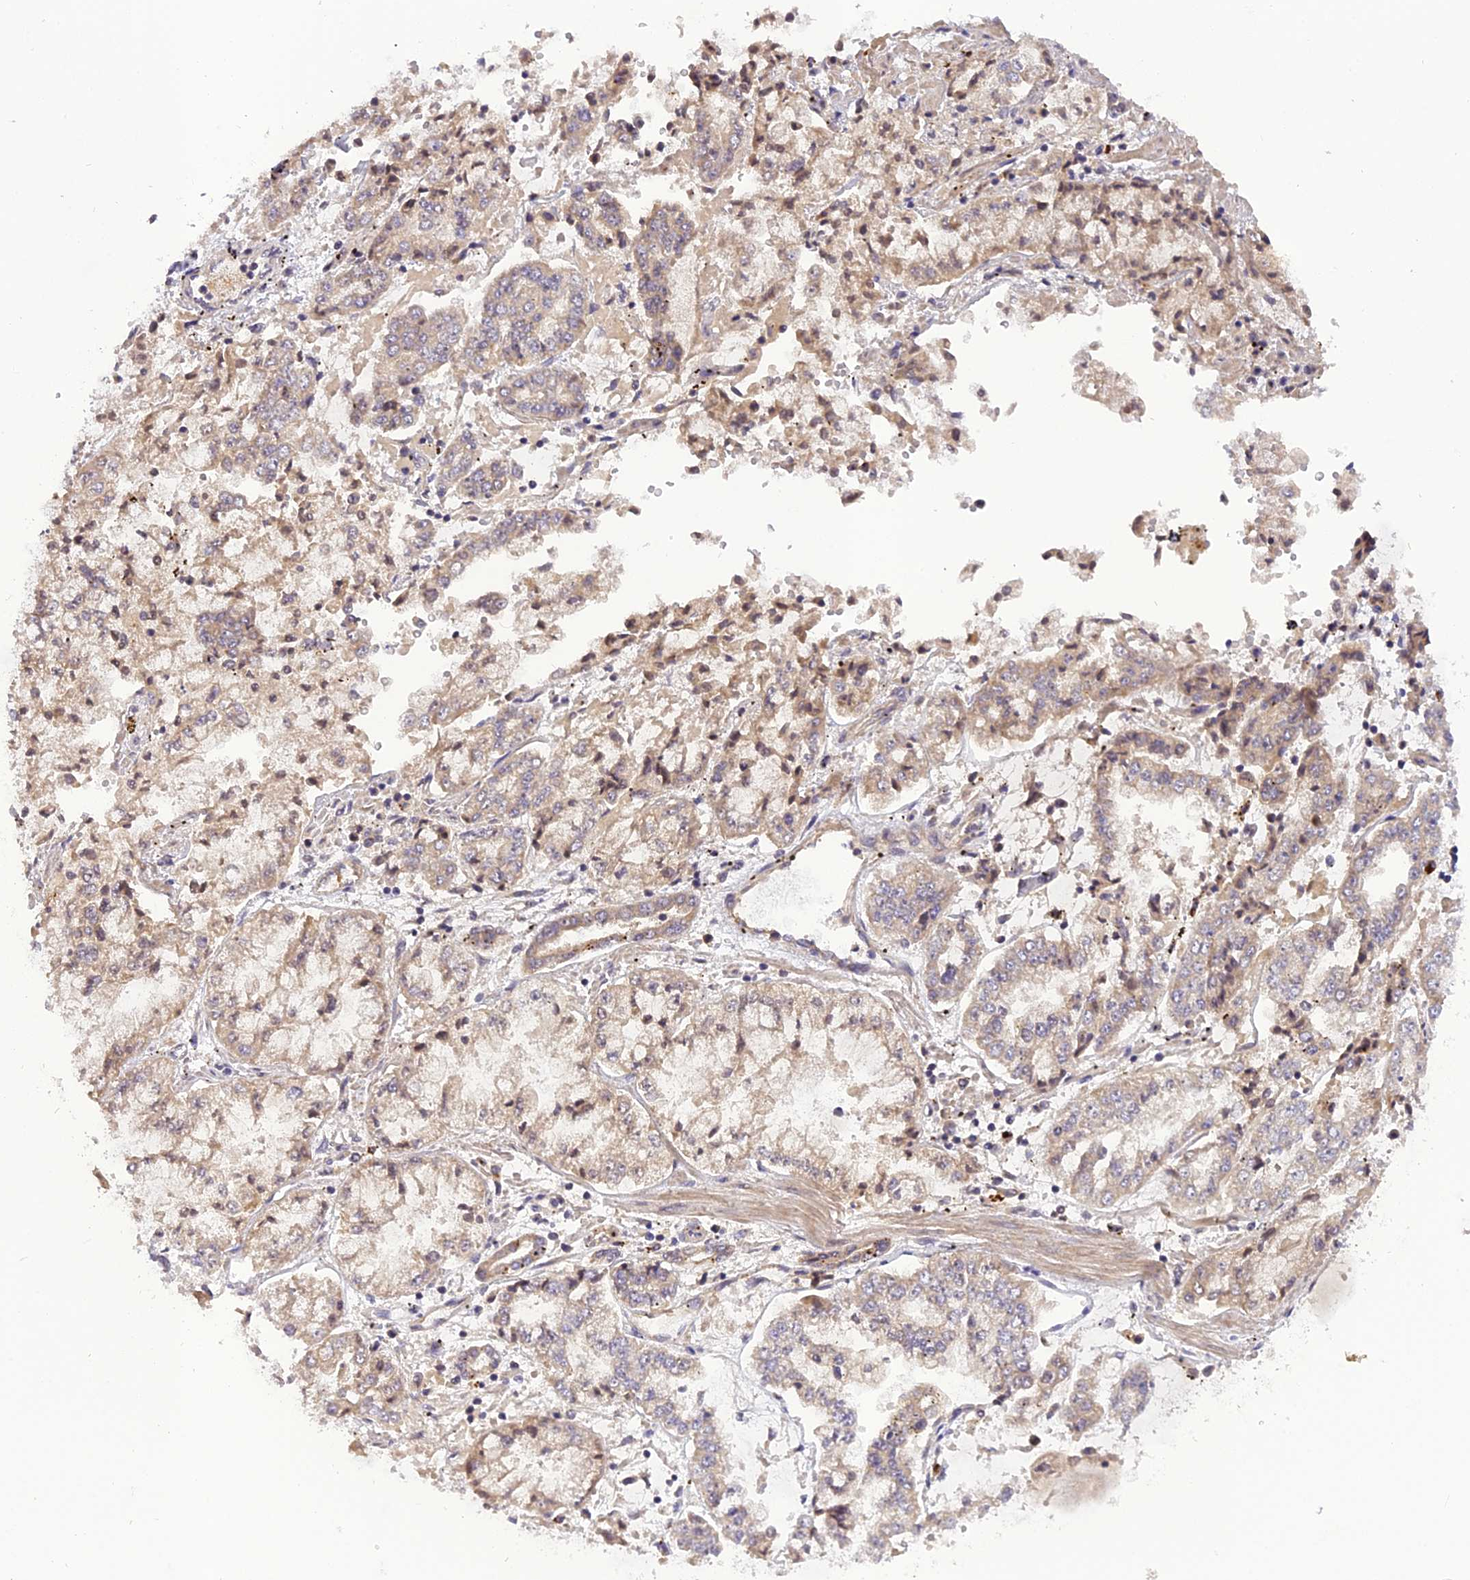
{"staining": {"intensity": "weak", "quantity": "25%-75%", "location": "cytoplasmic/membranous"}, "tissue": "stomach cancer", "cell_type": "Tumor cells", "image_type": "cancer", "snomed": [{"axis": "morphology", "description": "Adenocarcinoma, NOS"}, {"axis": "topography", "description": "Stomach"}], "caption": "Approximately 25%-75% of tumor cells in human stomach cancer (adenocarcinoma) exhibit weak cytoplasmic/membranous protein positivity as visualized by brown immunohistochemical staining.", "gene": "FNIP2", "patient": {"sex": "male", "age": 76}}